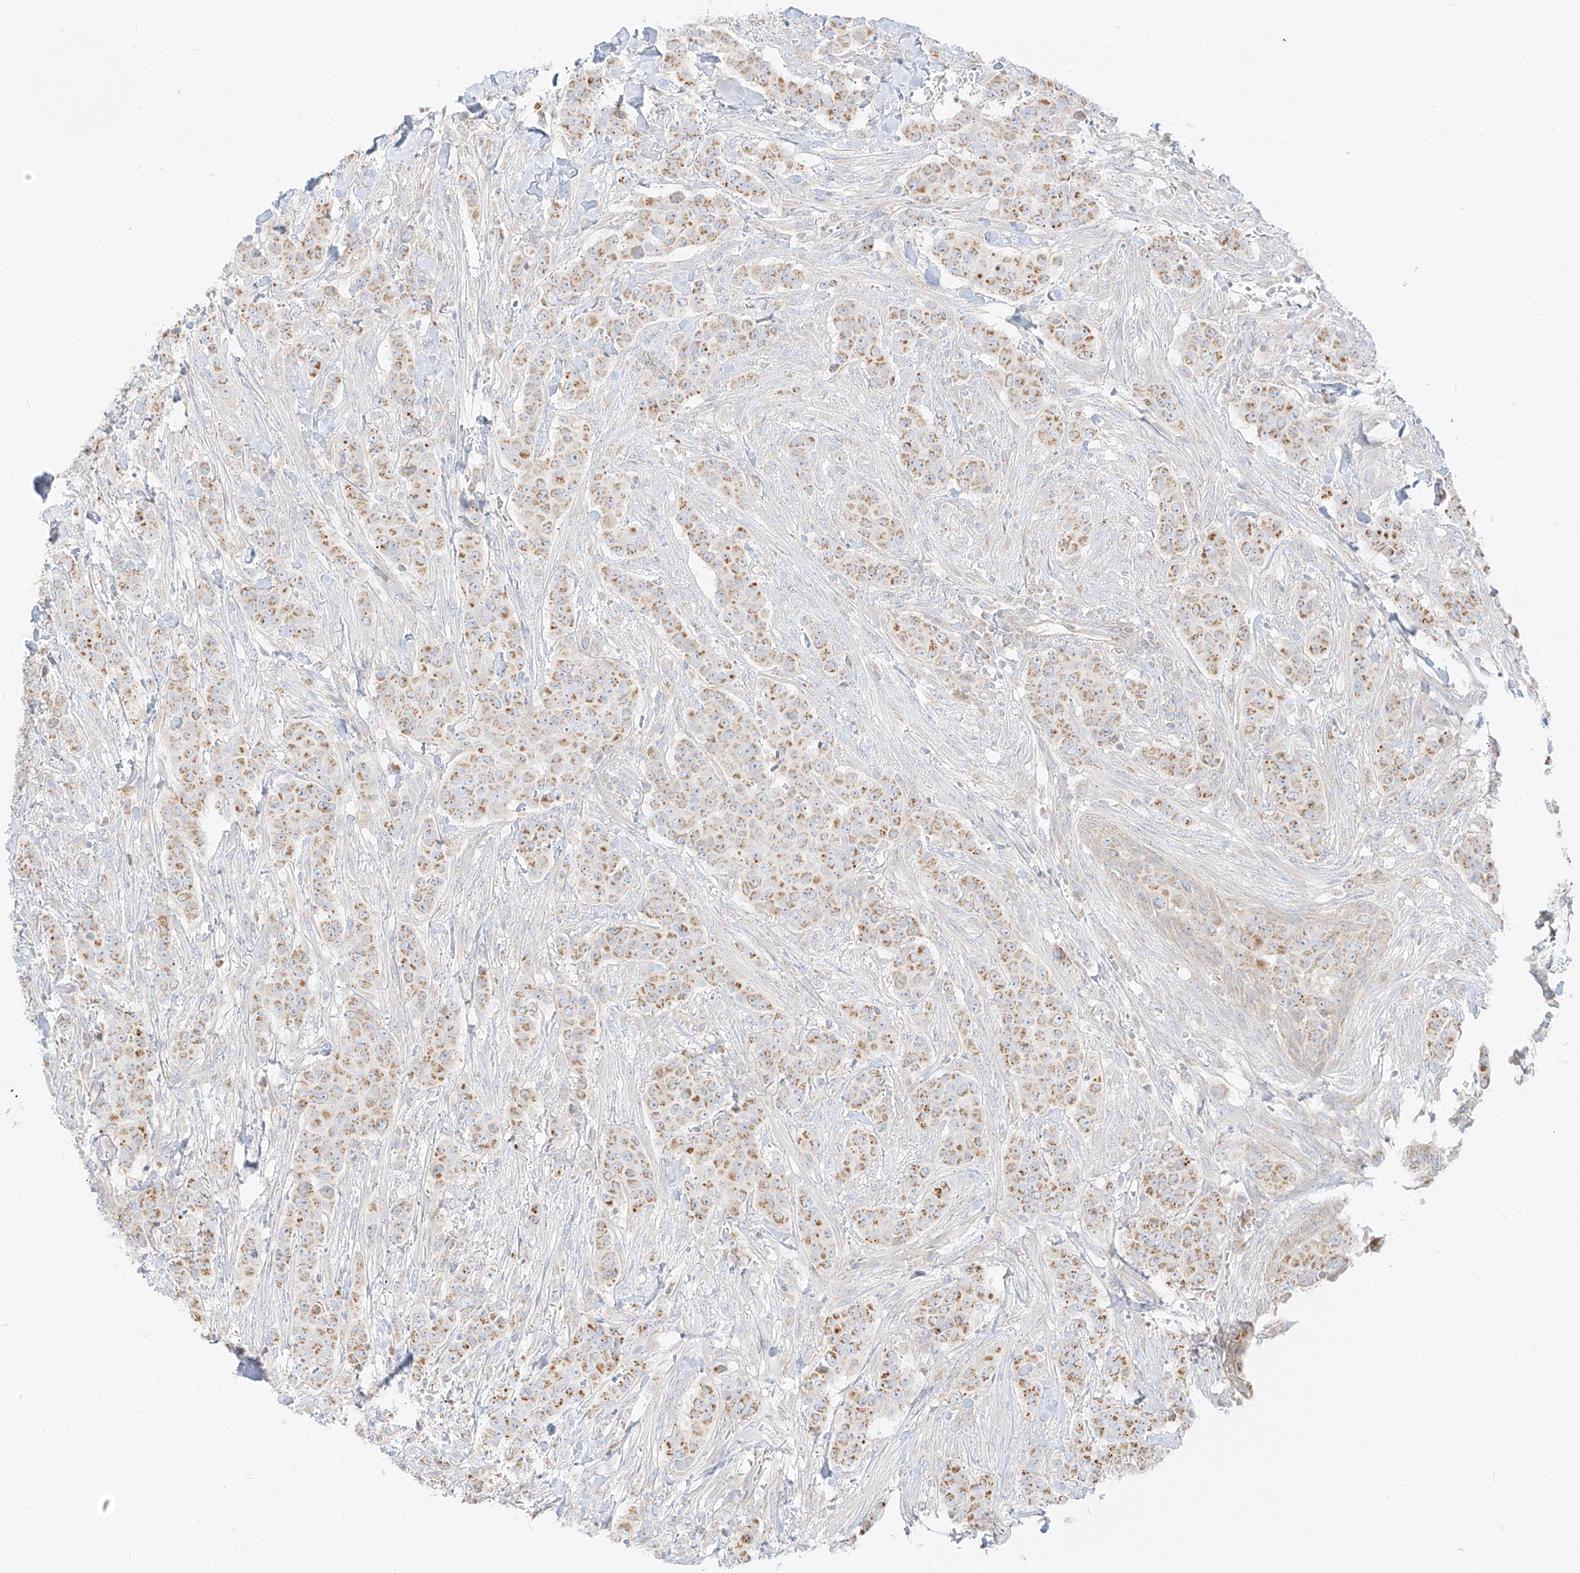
{"staining": {"intensity": "moderate", "quantity": "25%-75%", "location": "cytoplasmic/membranous"}, "tissue": "breast cancer", "cell_type": "Tumor cells", "image_type": "cancer", "snomed": [{"axis": "morphology", "description": "Duct carcinoma"}, {"axis": "topography", "description": "Breast"}], "caption": "This is a micrograph of IHC staining of breast cancer (intraductal carcinoma), which shows moderate expression in the cytoplasmic/membranous of tumor cells.", "gene": "ZIM3", "patient": {"sex": "female", "age": 40}}